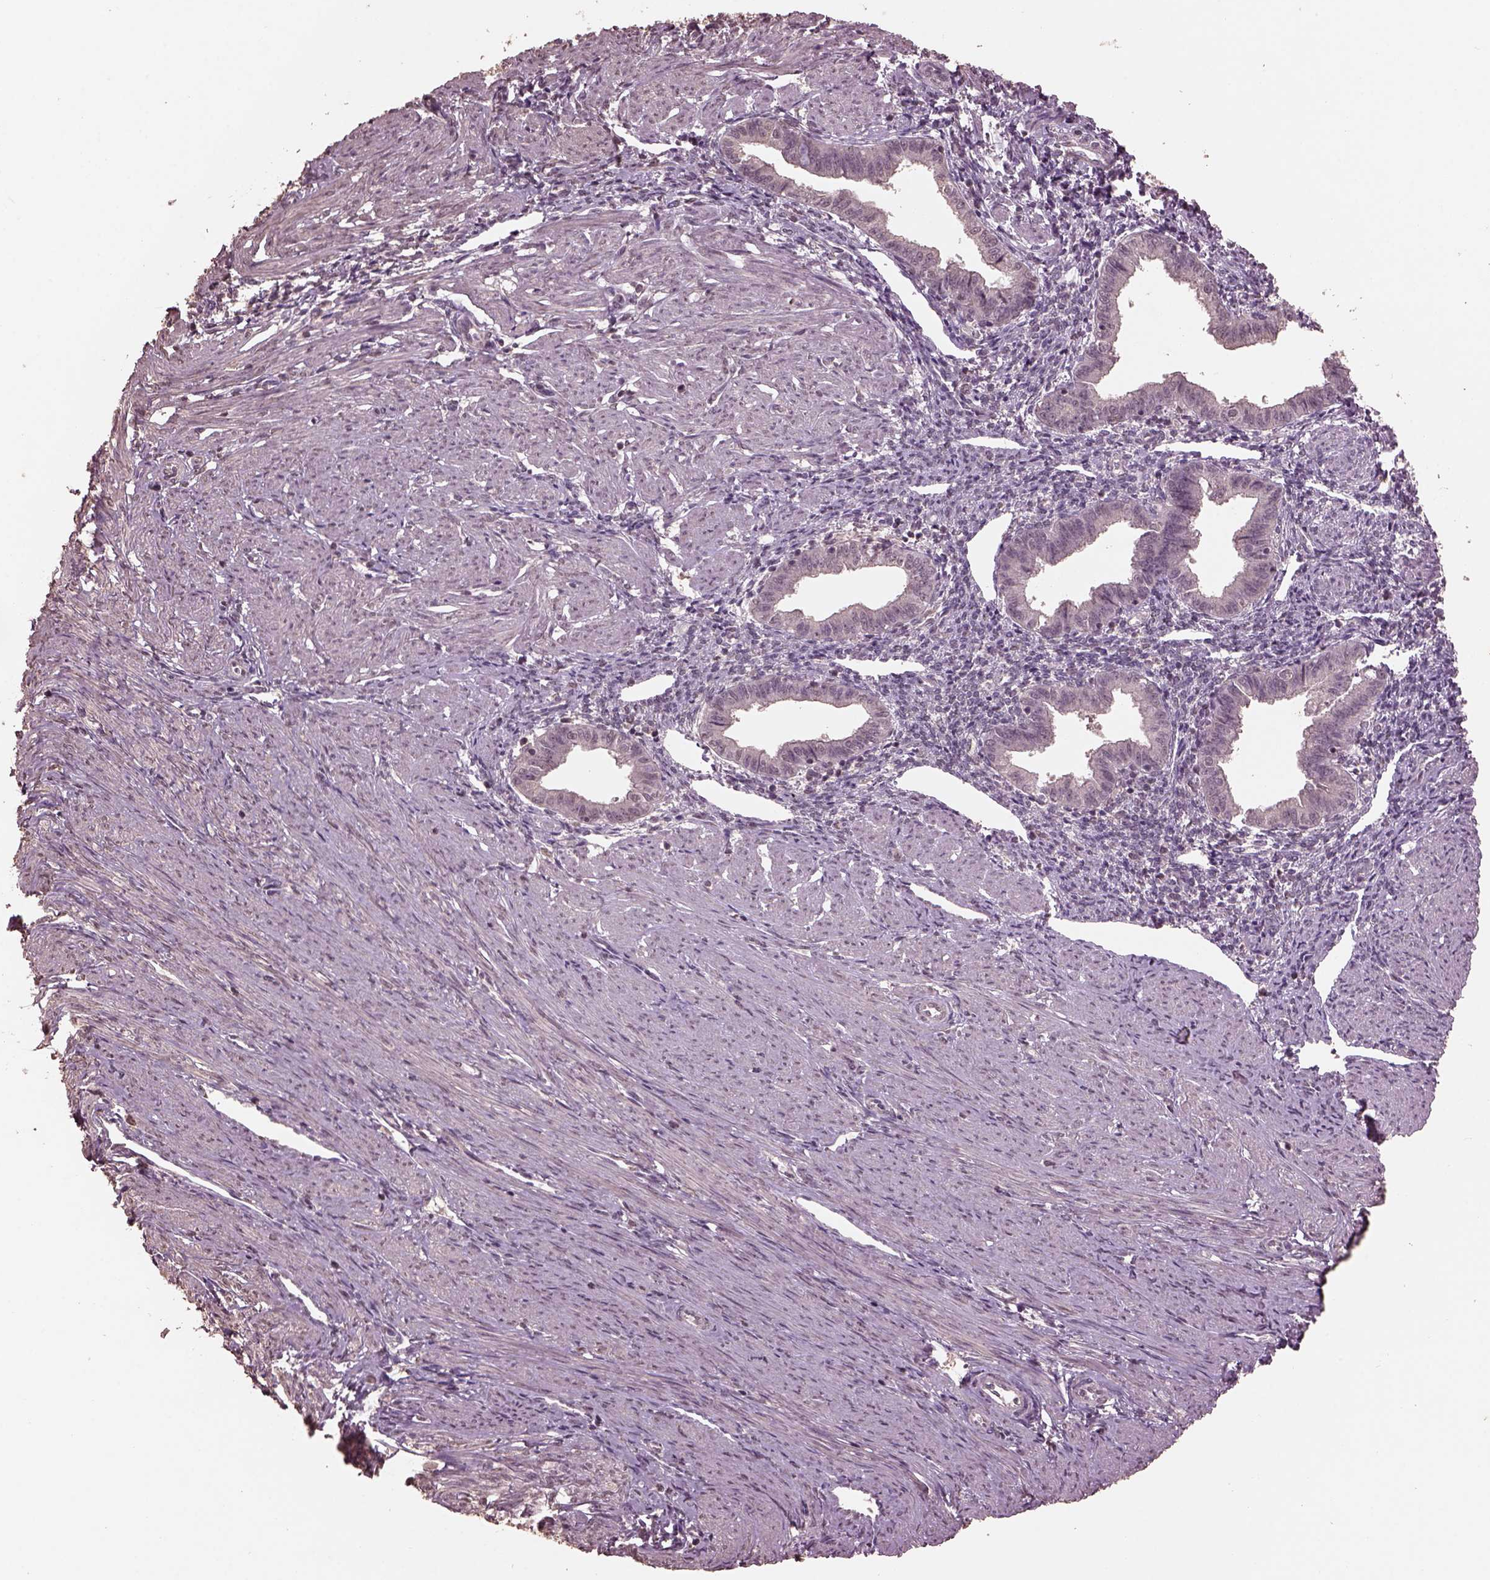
{"staining": {"intensity": "negative", "quantity": "none", "location": "none"}, "tissue": "endometrium", "cell_type": "Cells in endometrial stroma", "image_type": "normal", "snomed": [{"axis": "morphology", "description": "Normal tissue, NOS"}, {"axis": "topography", "description": "Endometrium"}], "caption": "Cells in endometrial stroma are negative for brown protein staining in normal endometrium. (Brightfield microscopy of DAB IHC at high magnification).", "gene": "CPT1C", "patient": {"sex": "female", "age": 37}}